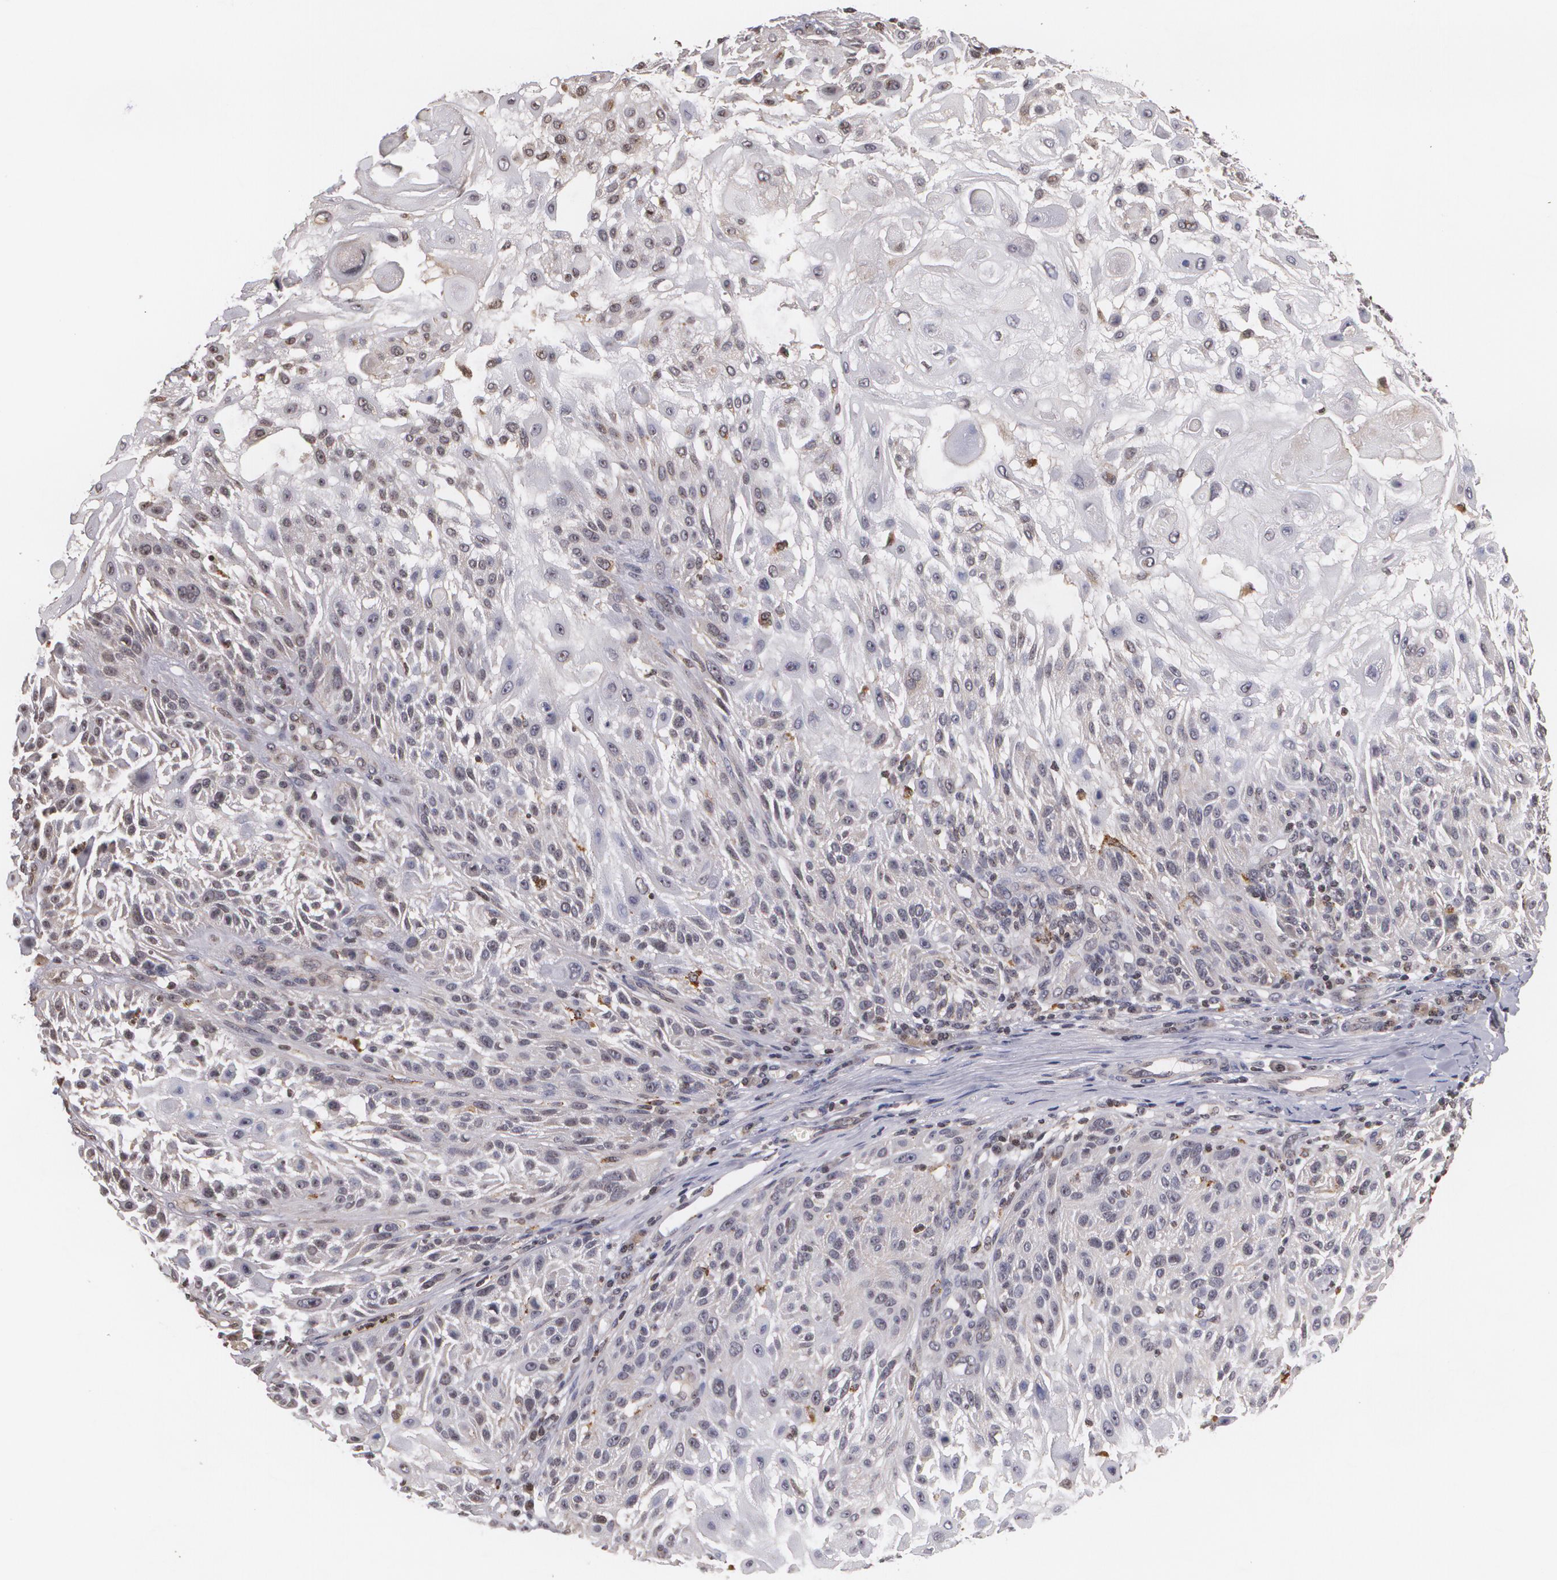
{"staining": {"intensity": "negative", "quantity": "none", "location": "none"}, "tissue": "skin cancer", "cell_type": "Tumor cells", "image_type": "cancer", "snomed": [{"axis": "morphology", "description": "Squamous cell carcinoma, NOS"}, {"axis": "topography", "description": "Skin"}], "caption": "Skin squamous cell carcinoma was stained to show a protein in brown. There is no significant expression in tumor cells. (DAB (3,3'-diaminobenzidine) immunohistochemistry, high magnification).", "gene": "VAV3", "patient": {"sex": "female", "age": 89}}